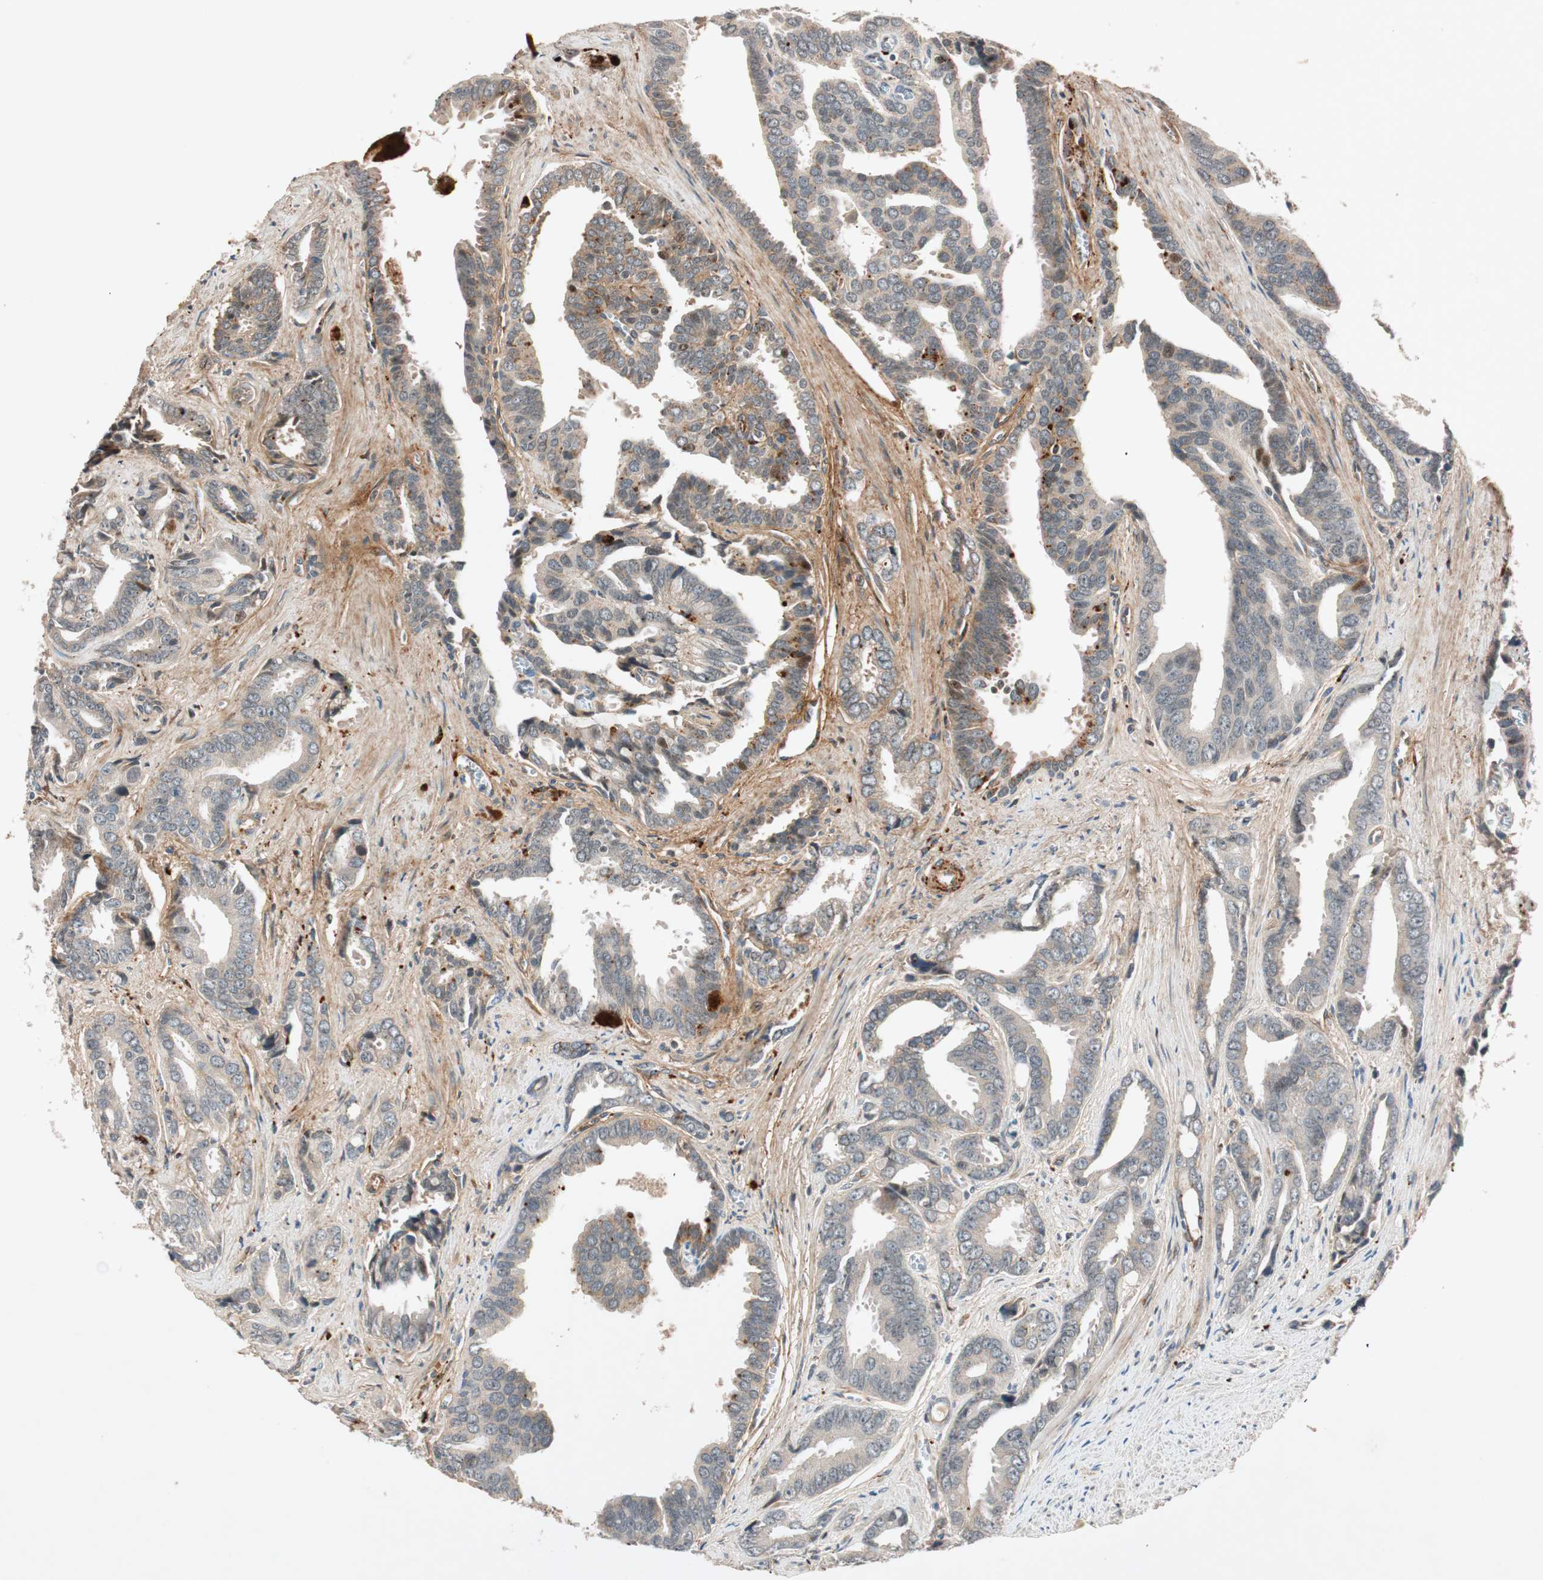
{"staining": {"intensity": "strong", "quantity": "<25%", "location": "cytoplasmic/membranous,nuclear"}, "tissue": "prostate cancer", "cell_type": "Tumor cells", "image_type": "cancer", "snomed": [{"axis": "morphology", "description": "Adenocarcinoma, High grade"}, {"axis": "topography", "description": "Prostate"}], "caption": "An image showing strong cytoplasmic/membranous and nuclear positivity in approximately <25% of tumor cells in adenocarcinoma (high-grade) (prostate), as visualized by brown immunohistochemical staining.", "gene": "EPHA6", "patient": {"sex": "male", "age": 67}}